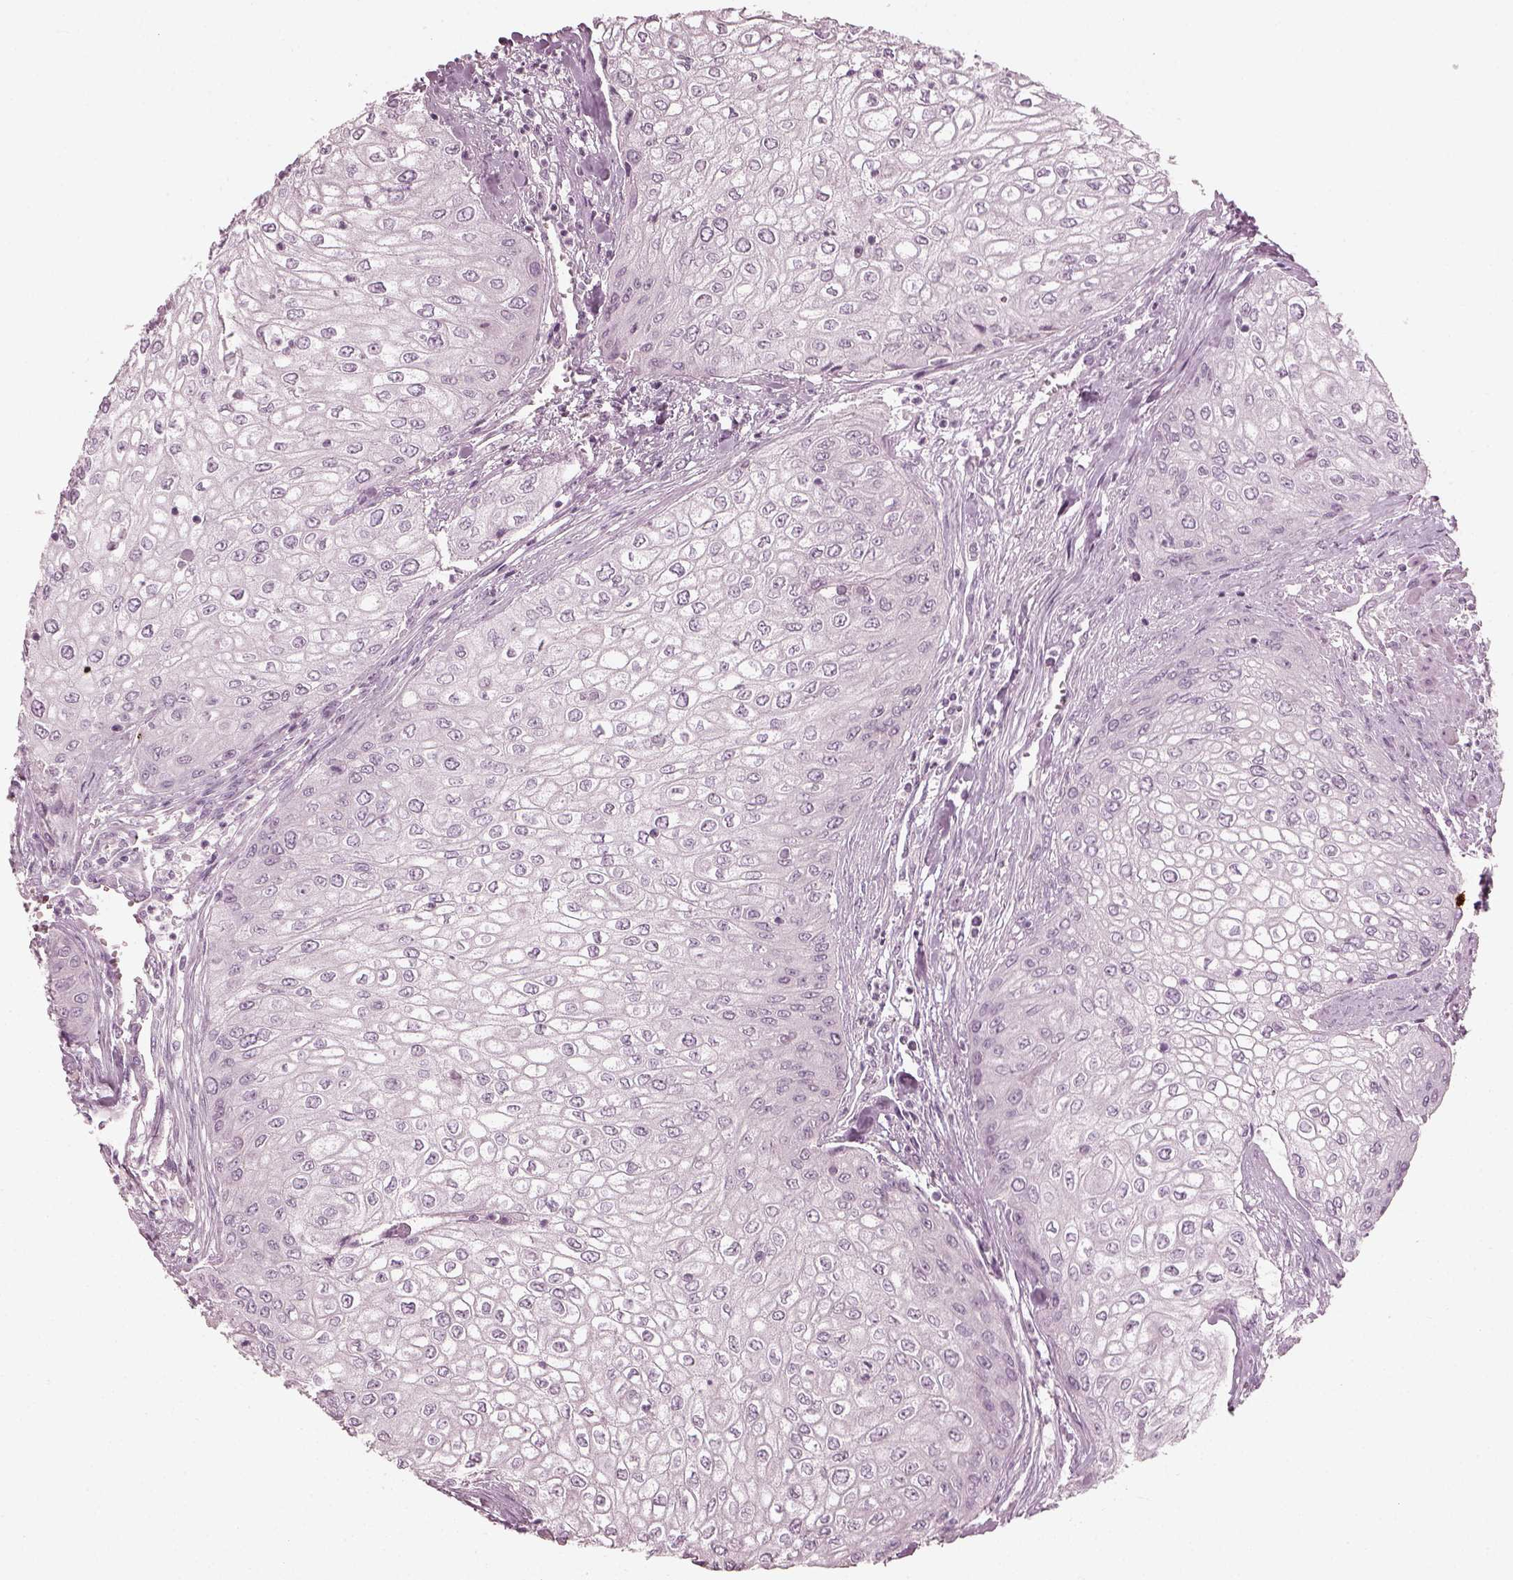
{"staining": {"intensity": "negative", "quantity": "none", "location": "none"}, "tissue": "urothelial cancer", "cell_type": "Tumor cells", "image_type": "cancer", "snomed": [{"axis": "morphology", "description": "Urothelial carcinoma, High grade"}, {"axis": "topography", "description": "Urinary bladder"}], "caption": "Tumor cells are negative for protein expression in human urothelial cancer.", "gene": "CNTN1", "patient": {"sex": "male", "age": 62}}